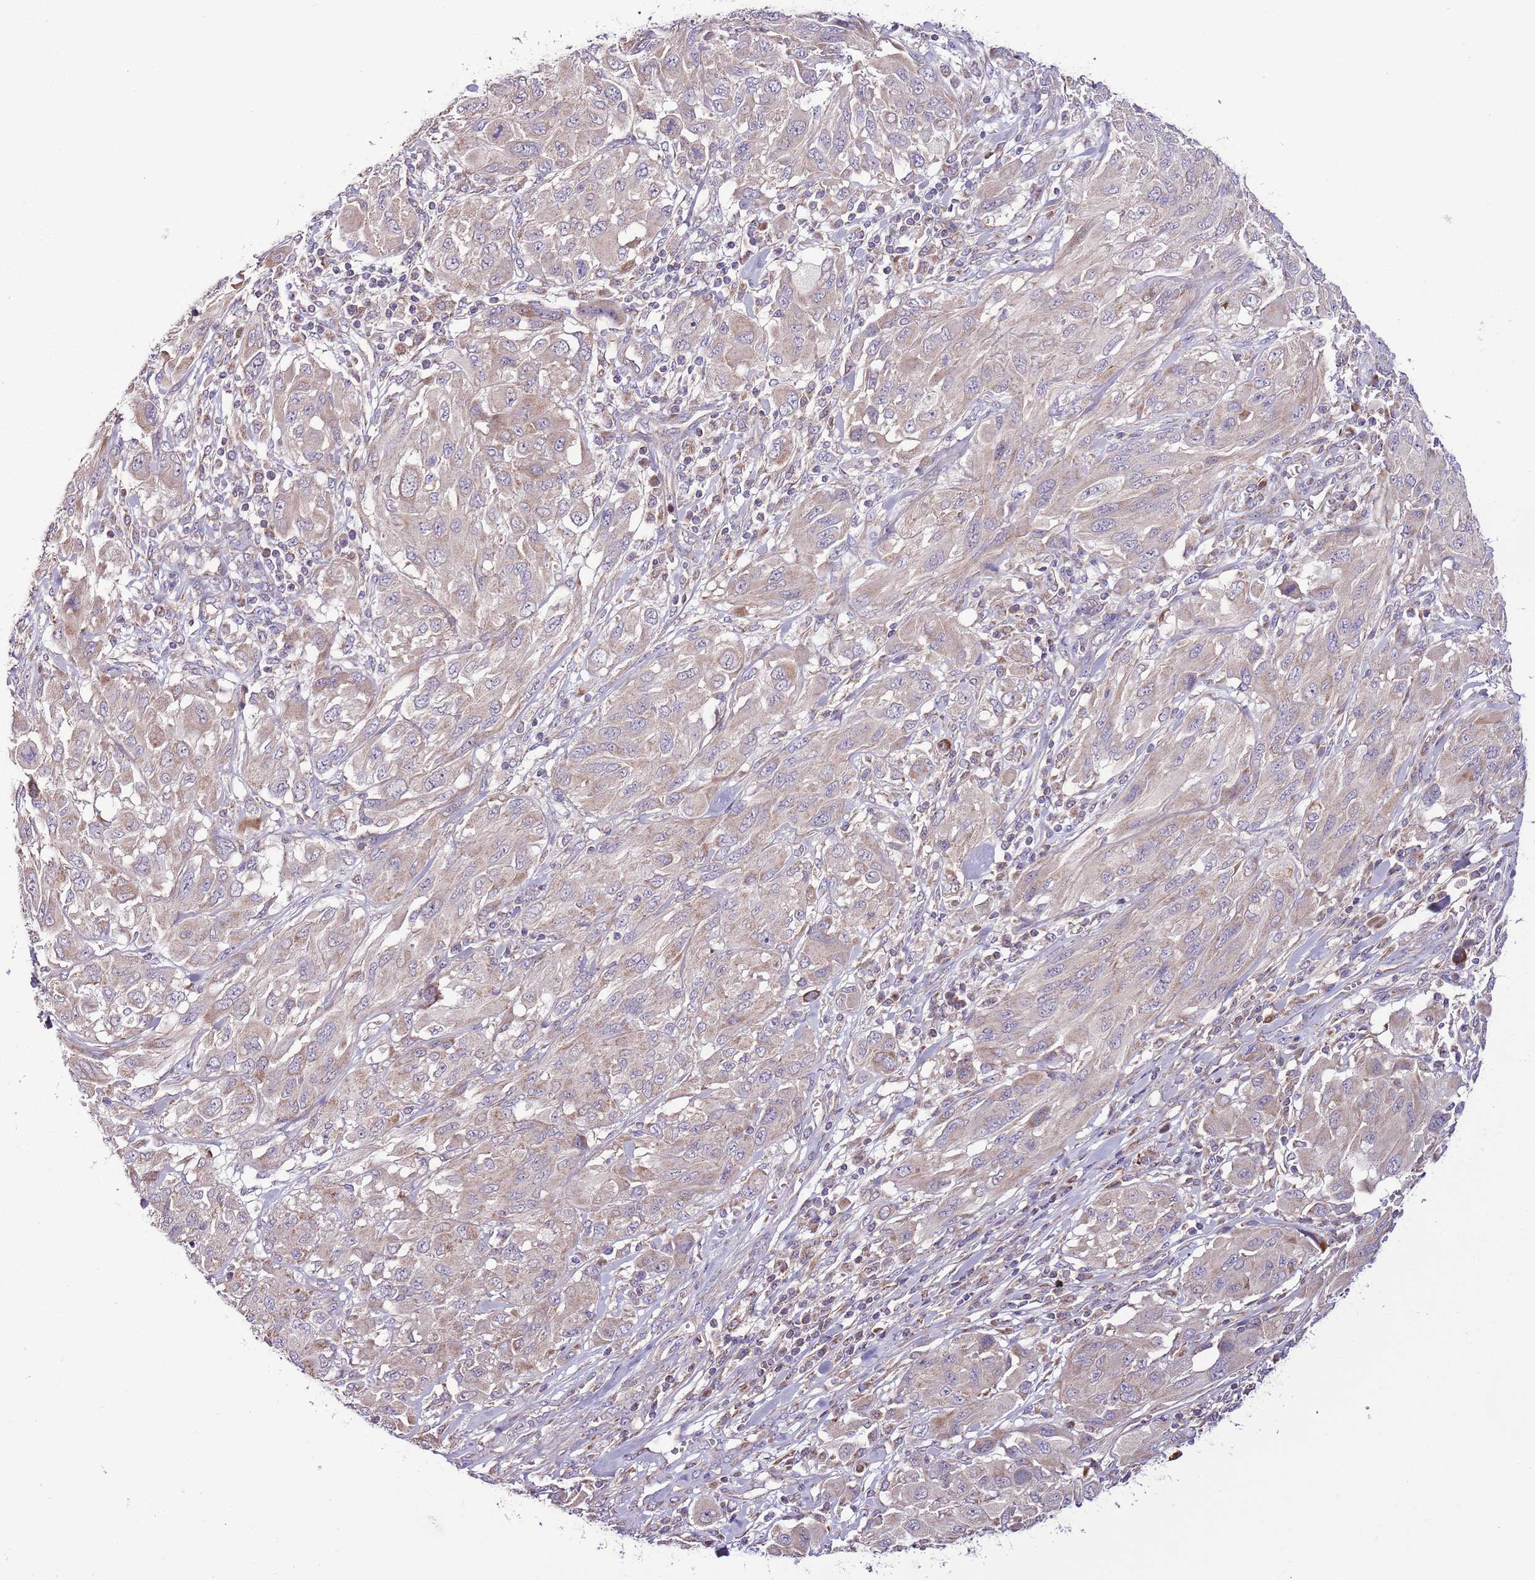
{"staining": {"intensity": "weak", "quantity": "<25%", "location": "cytoplasmic/membranous"}, "tissue": "melanoma", "cell_type": "Tumor cells", "image_type": "cancer", "snomed": [{"axis": "morphology", "description": "Malignant melanoma, NOS"}, {"axis": "topography", "description": "Skin"}], "caption": "The micrograph exhibits no staining of tumor cells in melanoma. (Immunohistochemistry (ihc), brightfield microscopy, high magnification).", "gene": "SMG1", "patient": {"sex": "female", "age": 91}}